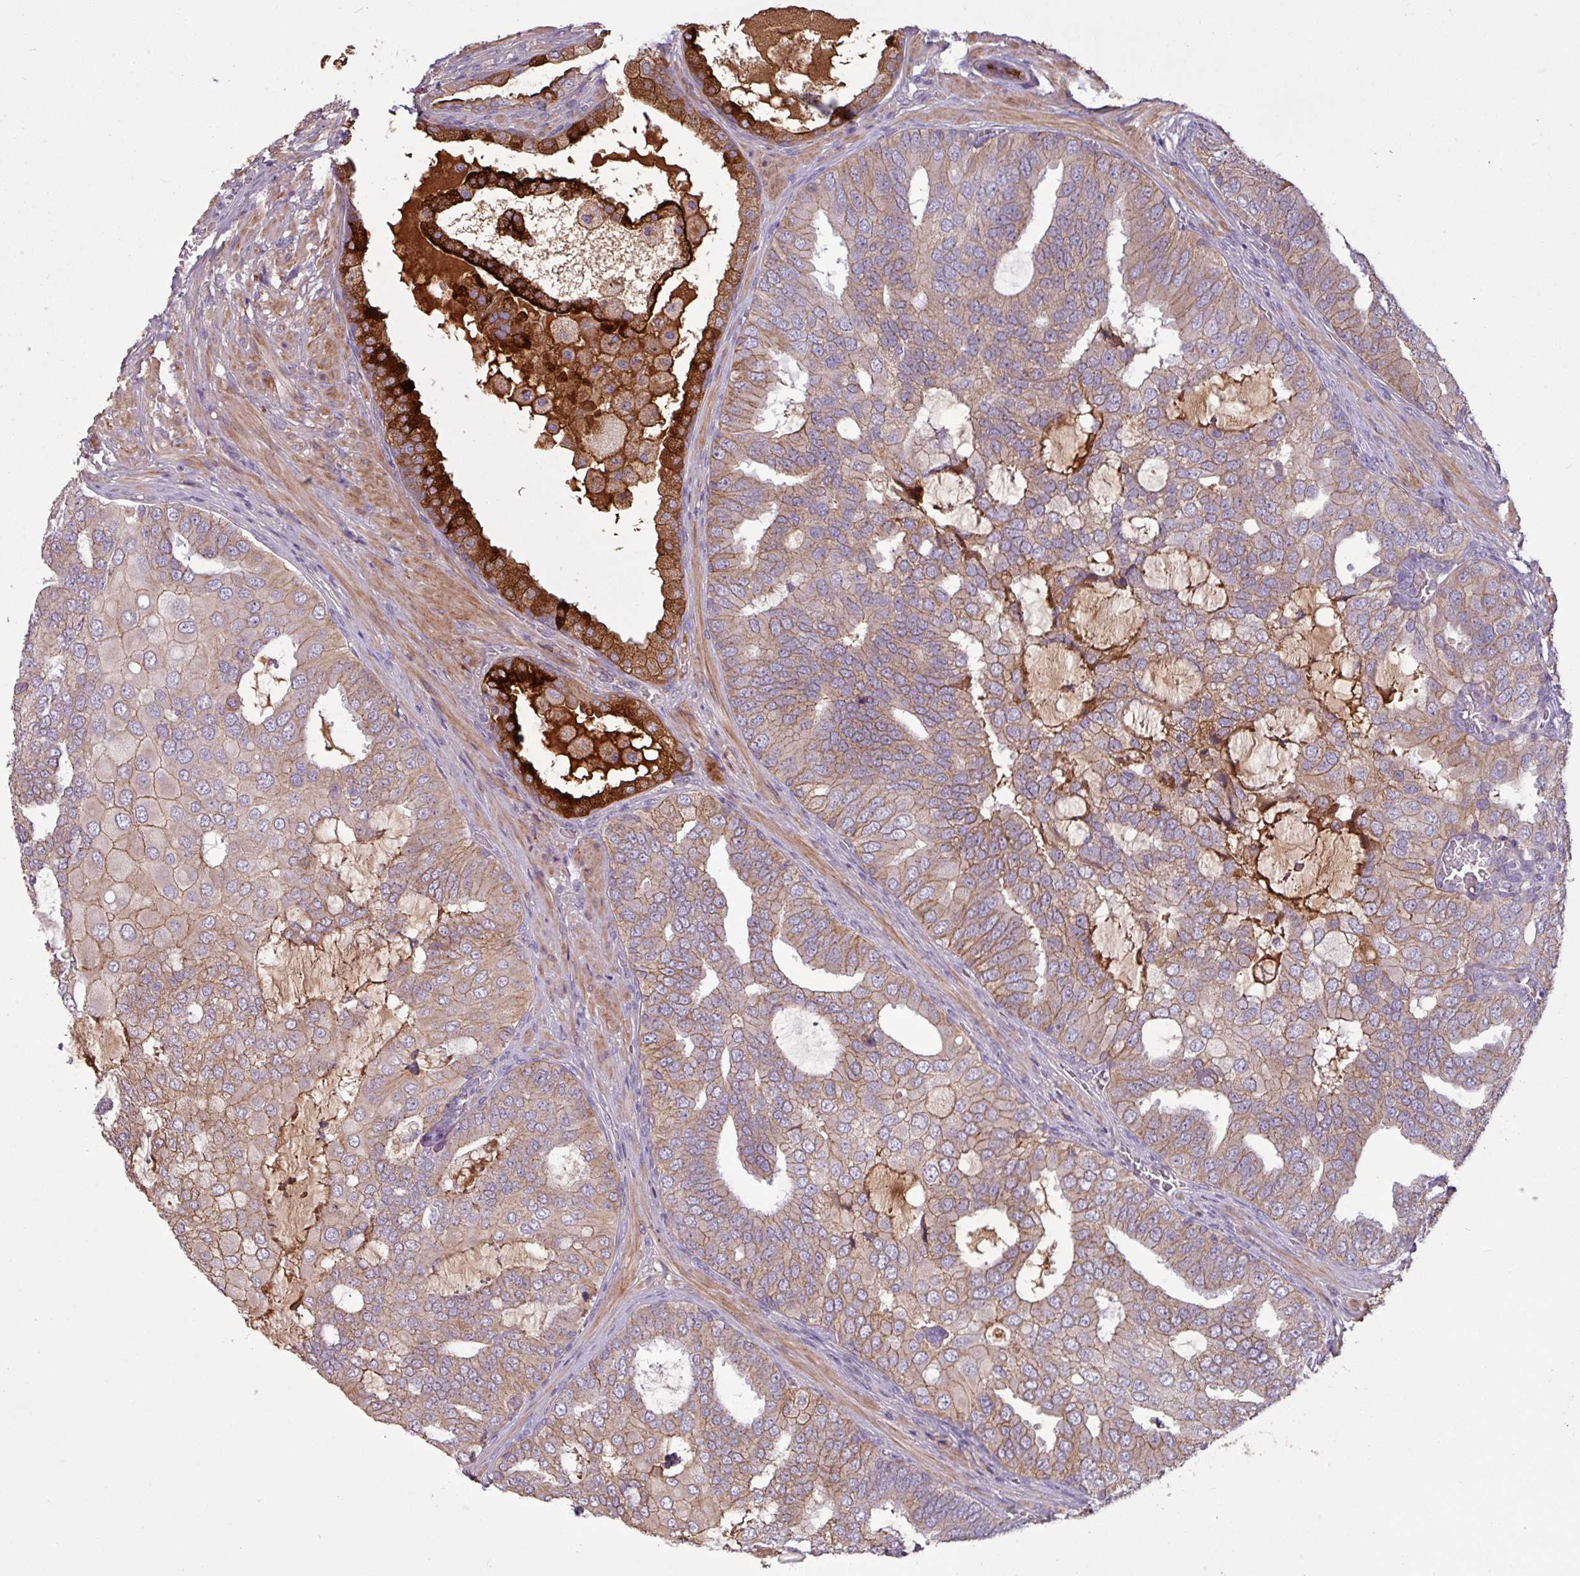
{"staining": {"intensity": "strong", "quantity": "<25%", "location": "cytoplasmic/membranous"}, "tissue": "prostate cancer", "cell_type": "Tumor cells", "image_type": "cancer", "snomed": [{"axis": "morphology", "description": "Adenocarcinoma, High grade"}, {"axis": "topography", "description": "Prostate"}], "caption": "High-magnification brightfield microscopy of prostate adenocarcinoma (high-grade) stained with DAB (3,3'-diaminobenzidine) (brown) and counterstained with hematoxylin (blue). tumor cells exhibit strong cytoplasmic/membranous expression is identified in approximately<25% of cells.", "gene": "C4B", "patient": {"sex": "male", "age": 55}}